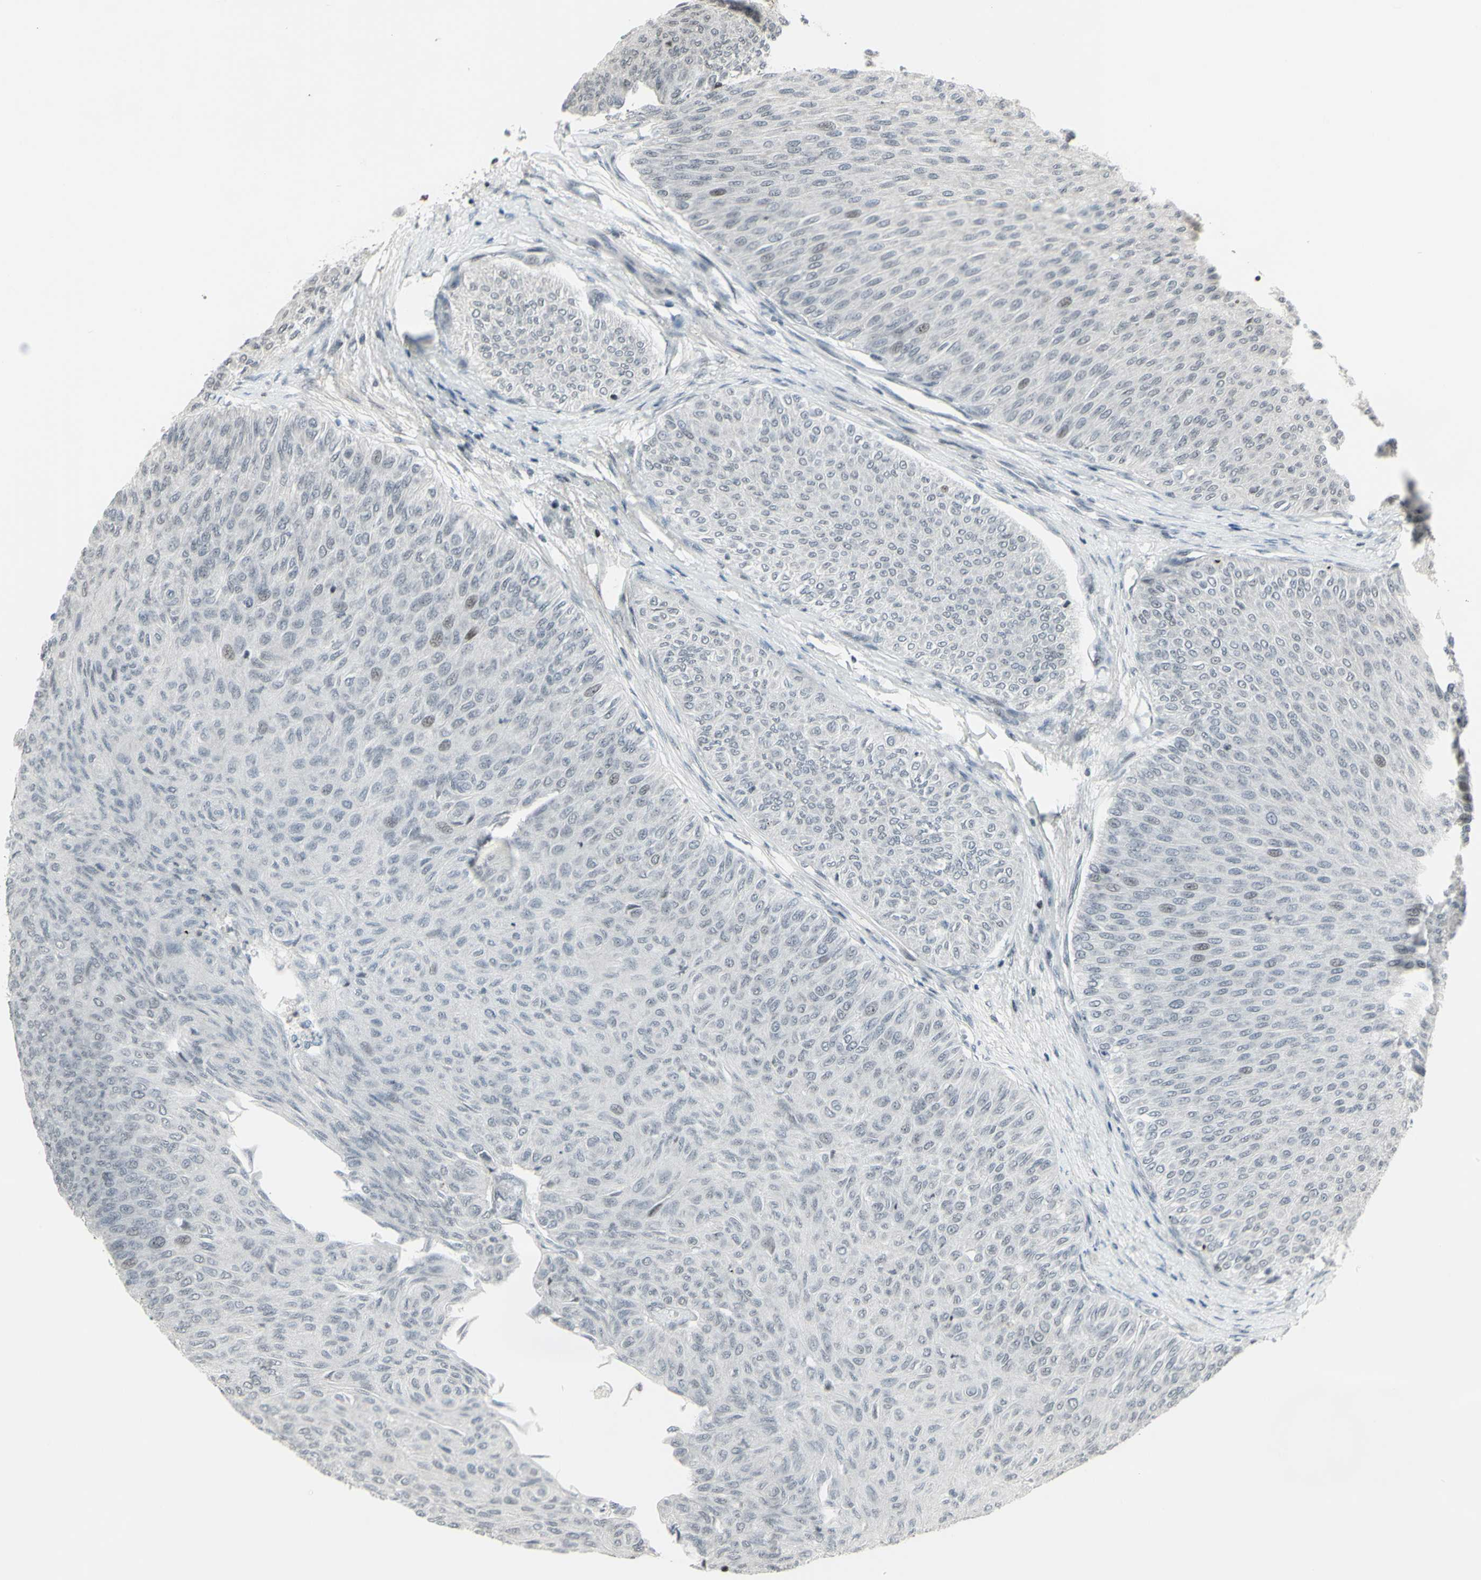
{"staining": {"intensity": "weak", "quantity": "<25%", "location": "nuclear"}, "tissue": "urothelial cancer", "cell_type": "Tumor cells", "image_type": "cancer", "snomed": [{"axis": "morphology", "description": "Urothelial carcinoma, Low grade"}, {"axis": "topography", "description": "Urinary bladder"}], "caption": "A histopathology image of human urothelial cancer is negative for staining in tumor cells.", "gene": "SUPT6H", "patient": {"sex": "male", "age": 78}}